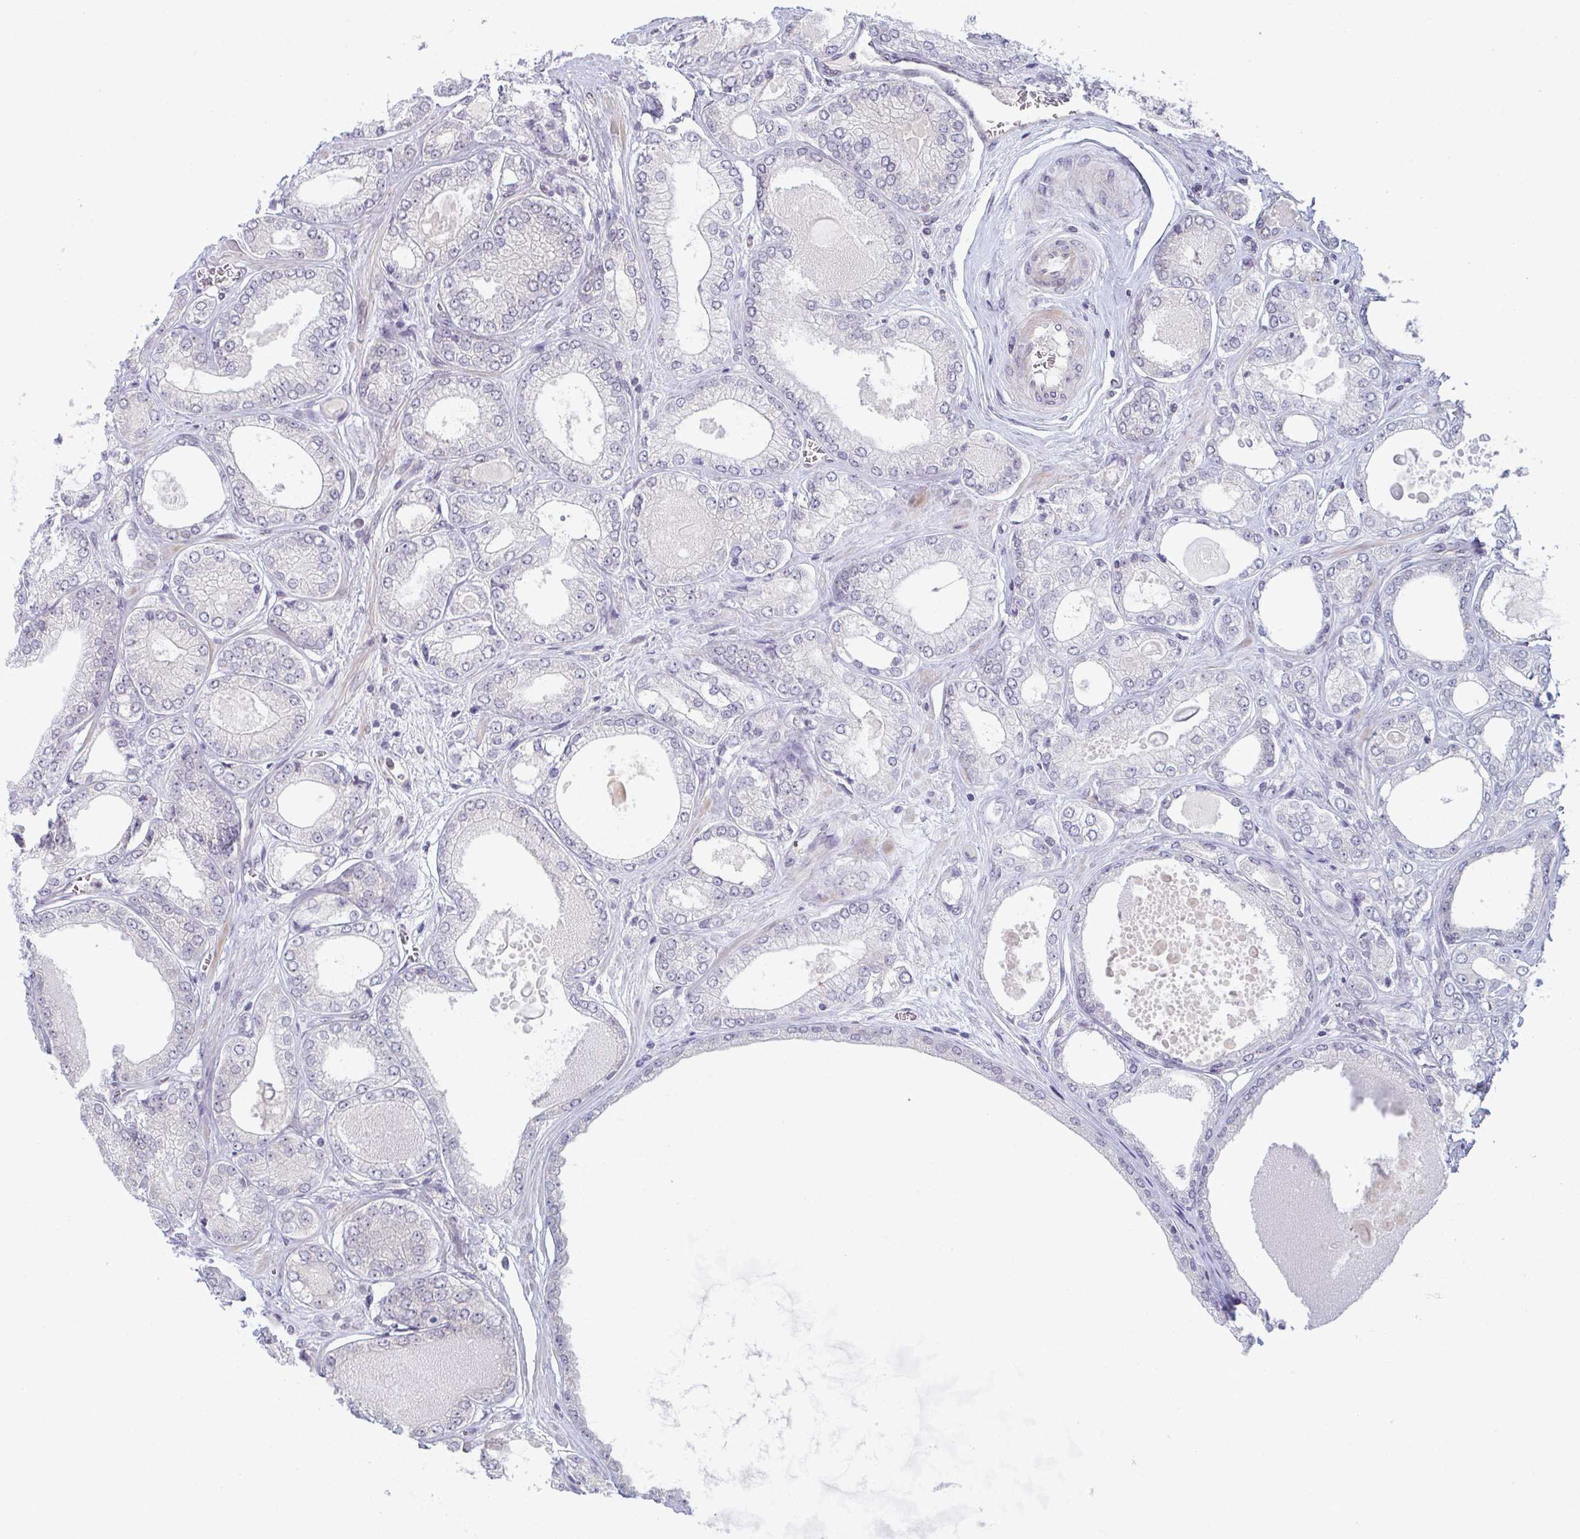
{"staining": {"intensity": "negative", "quantity": "none", "location": "none"}, "tissue": "prostate cancer", "cell_type": "Tumor cells", "image_type": "cancer", "snomed": [{"axis": "morphology", "description": "Adenocarcinoma, High grade"}, {"axis": "topography", "description": "Prostate"}], "caption": "High magnification brightfield microscopy of prostate high-grade adenocarcinoma stained with DAB (brown) and counterstained with hematoxylin (blue): tumor cells show no significant expression.", "gene": "ZNF214", "patient": {"sex": "male", "age": 68}}